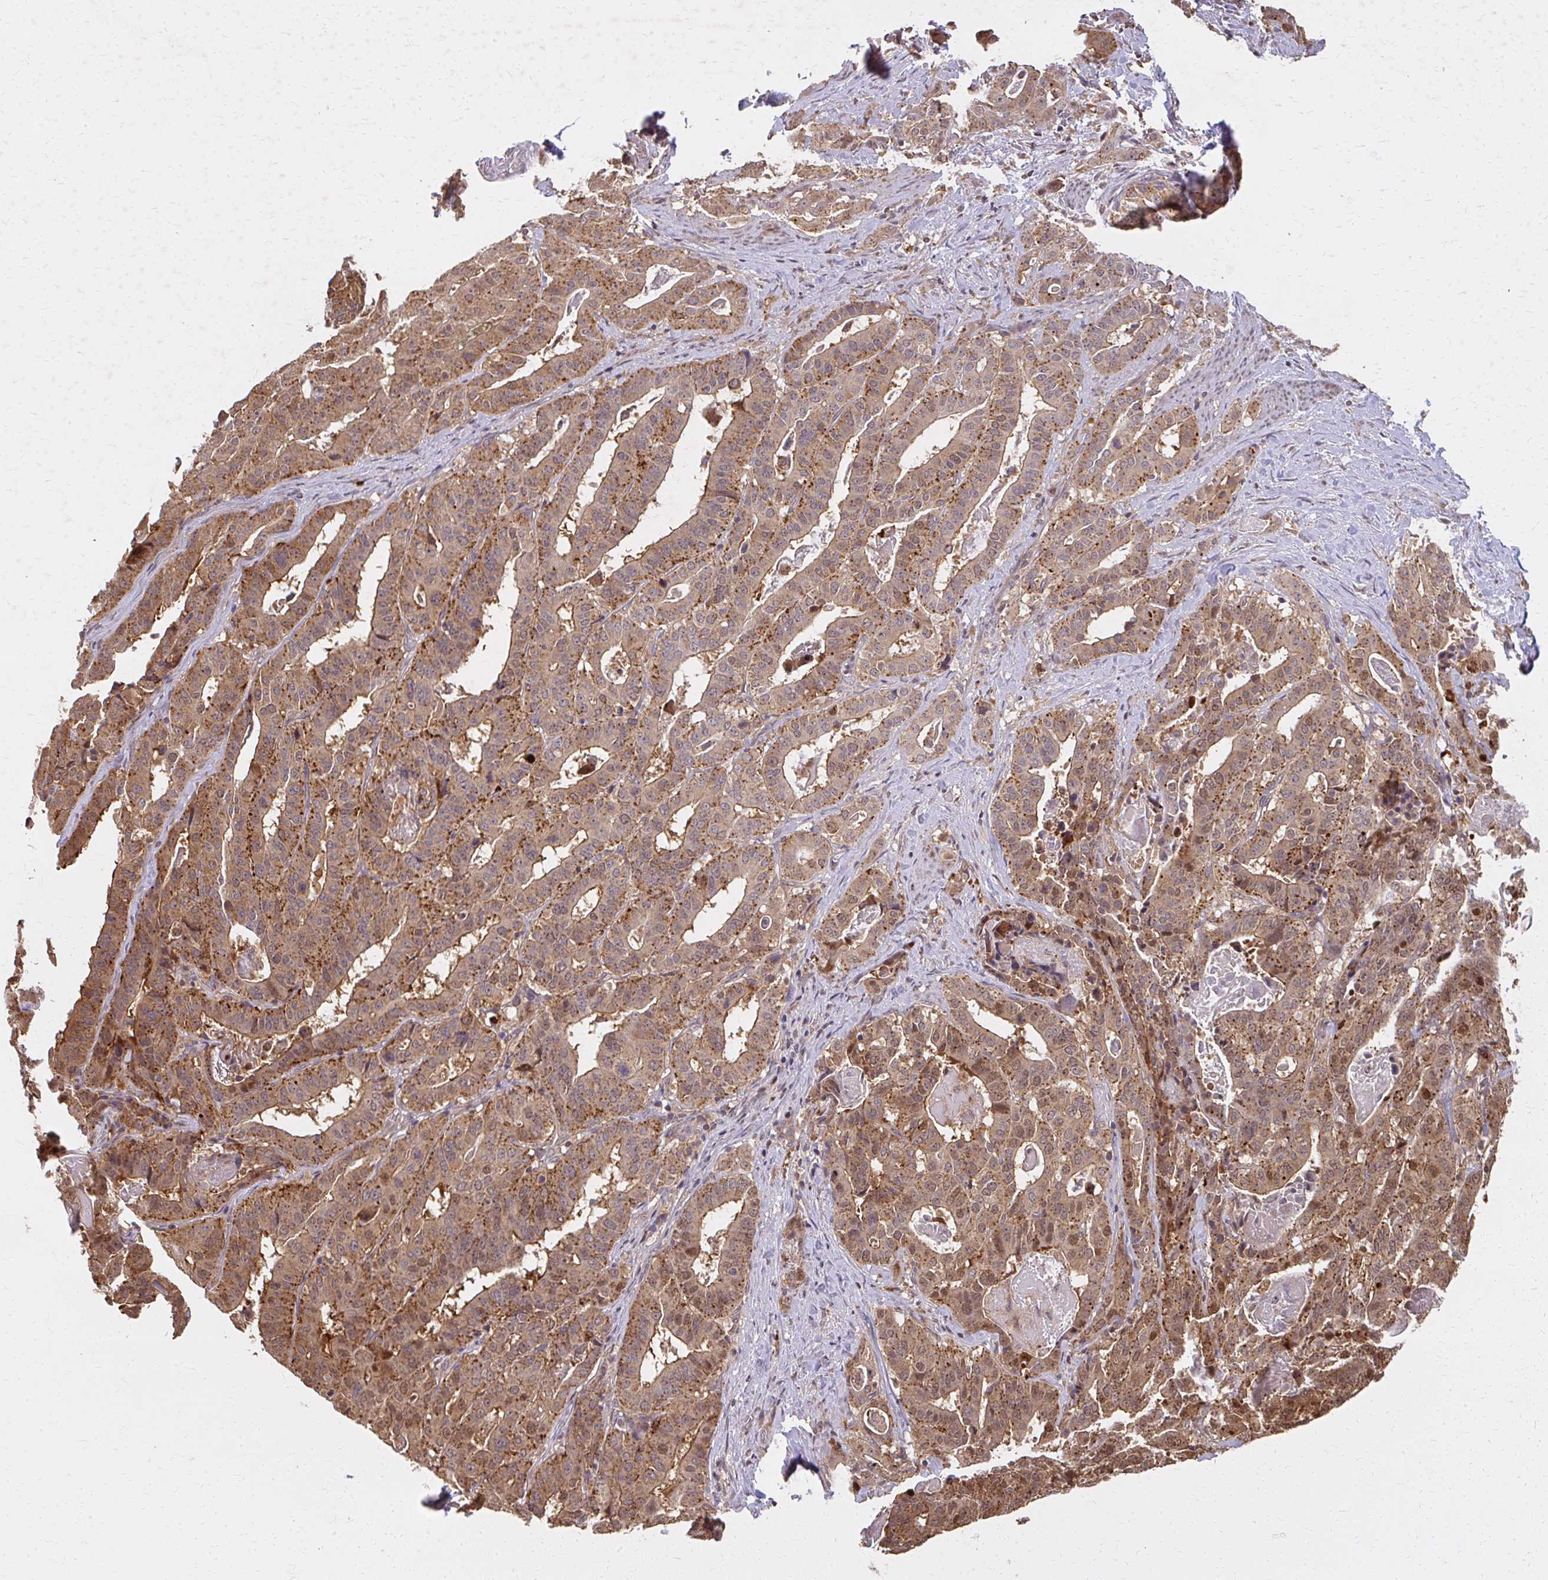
{"staining": {"intensity": "moderate", "quantity": ">75%", "location": "cytoplasmic/membranous"}, "tissue": "stomach cancer", "cell_type": "Tumor cells", "image_type": "cancer", "snomed": [{"axis": "morphology", "description": "Adenocarcinoma, NOS"}, {"axis": "topography", "description": "Stomach"}], "caption": "Adenocarcinoma (stomach) stained with a brown dye shows moderate cytoplasmic/membranous positive positivity in approximately >75% of tumor cells.", "gene": "LARS2", "patient": {"sex": "male", "age": 48}}